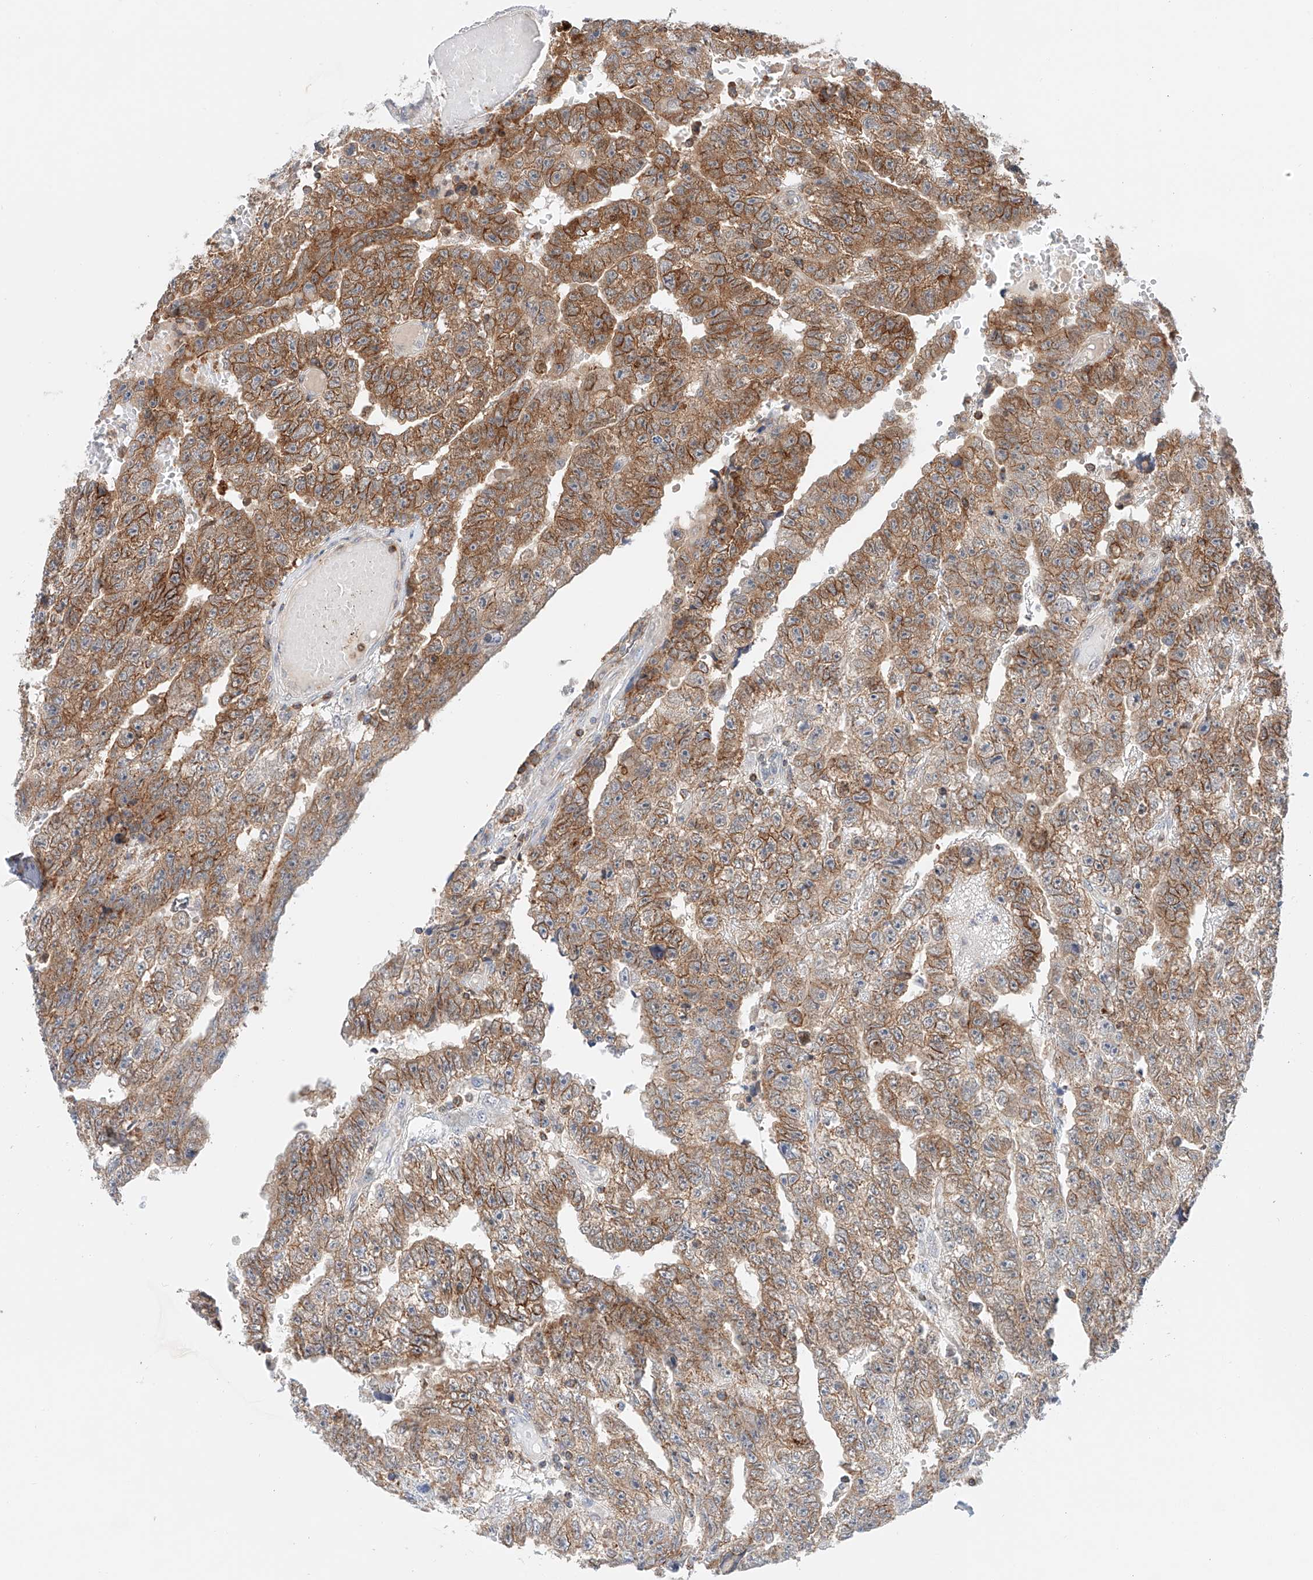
{"staining": {"intensity": "moderate", "quantity": ">75%", "location": "cytoplasmic/membranous"}, "tissue": "testis cancer", "cell_type": "Tumor cells", "image_type": "cancer", "snomed": [{"axis": "morphology", "description": "Carcinoma, Embryonal, NOS"}, {"axis": "topography", "description": "Testis"}], "caption": "Testis embryonal carcinoma stained for a protein displays moderate cytoplasmic/membranous positivity in tumor cells.", "gene": "MFN2", "patient": {"sex": "male", "age": 25}}